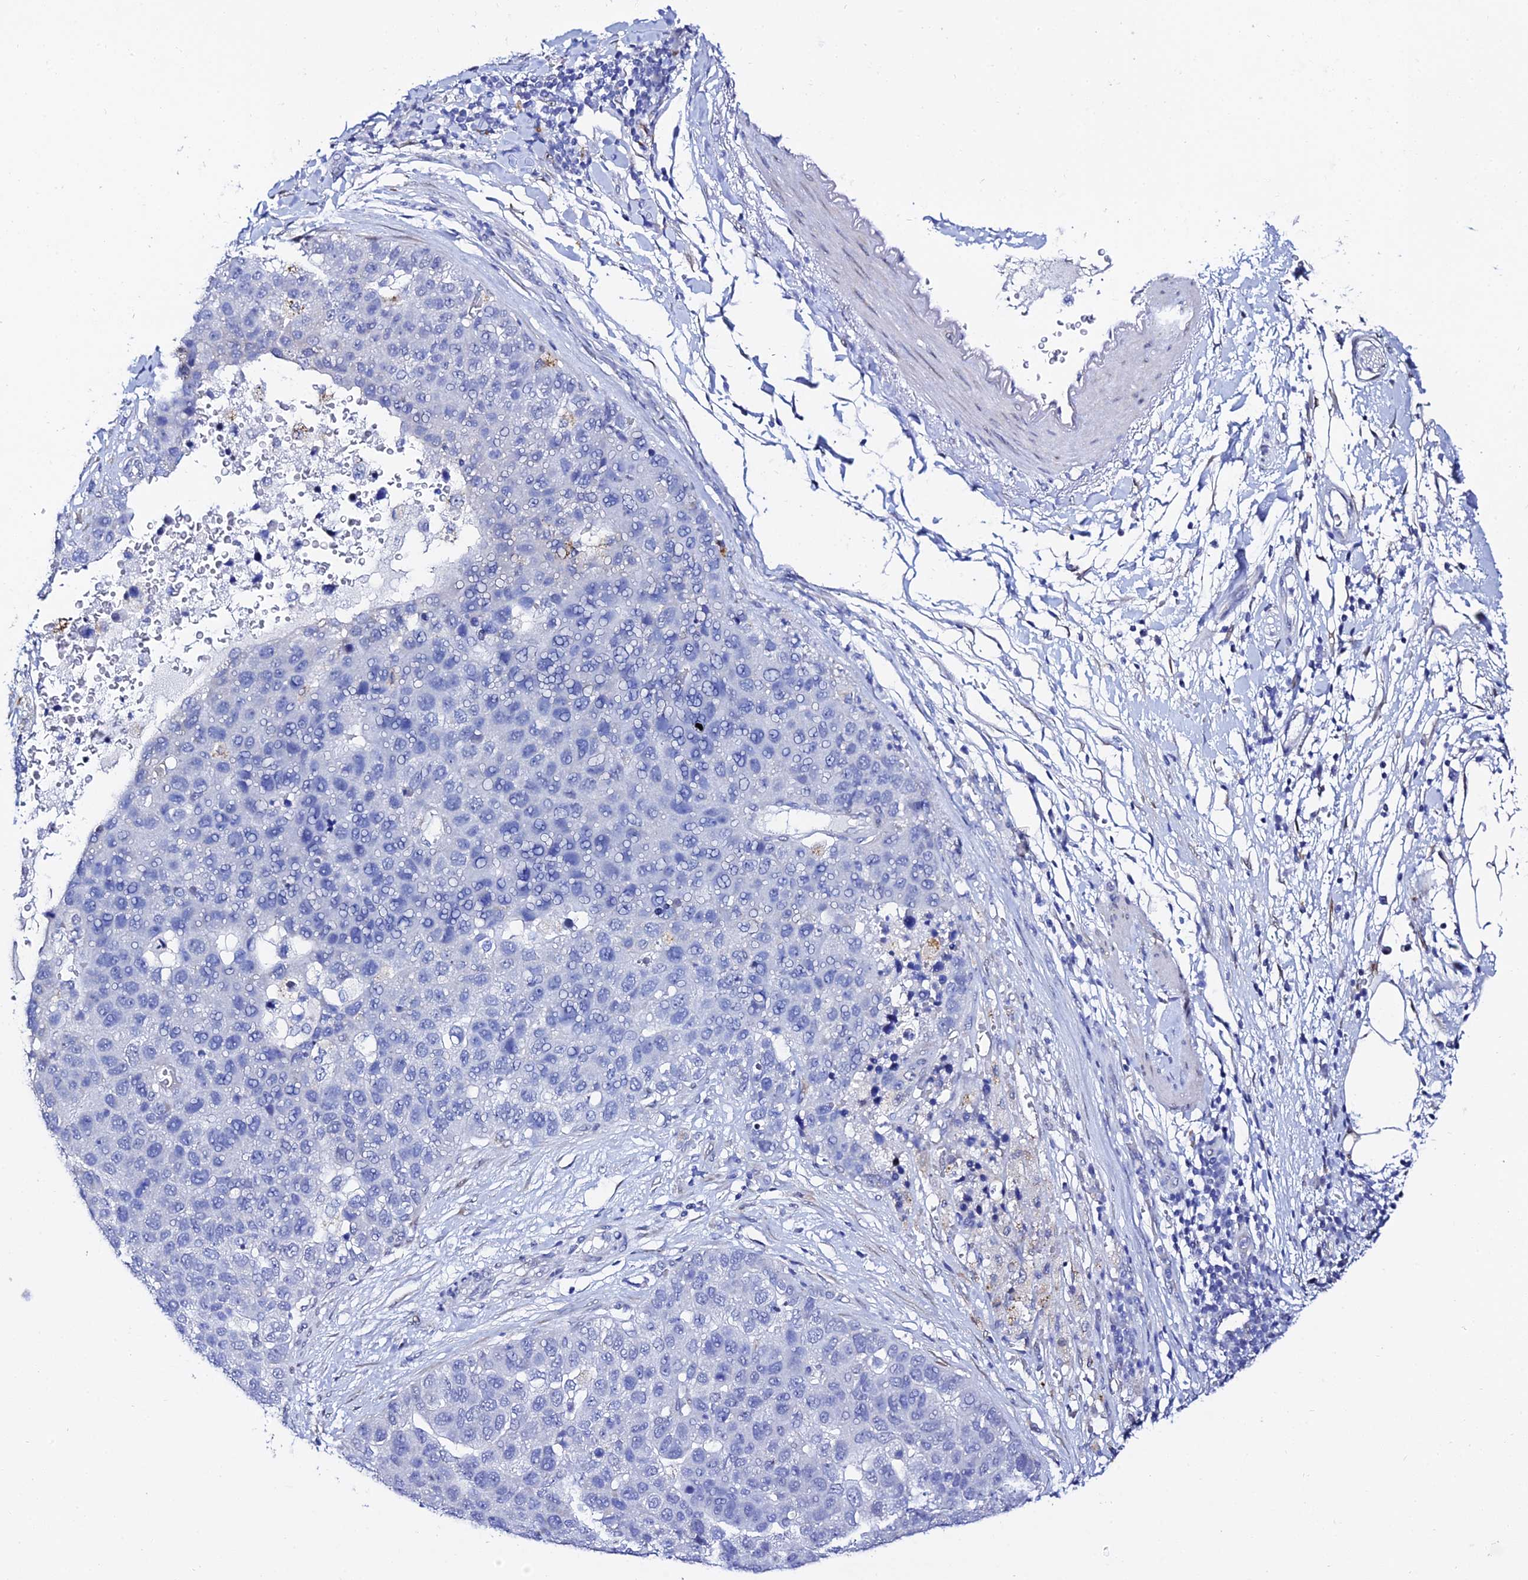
{"staining": {"intensity": "negative", "quantity": "none", "location": "none"}, "tissue": "pancreatic cancer", "cell_type": "Tumor cells", "image_type": "cancer", "snomed": [{"axis": "morphology", "description": "Adenocarcinoma, NOS"}, {"axis": "topography", "description": "Pancreas"}], "caption": "IHC histopathology image of neoplastic tissue: human adenocarcinoma (pancreatic) stained with DAB (3,3'-diaminobenzidine) exhibits no significant protein staining in tumor cells.", "gene": "POFUT2", "patient": {"sex": "female", "age": 61}}